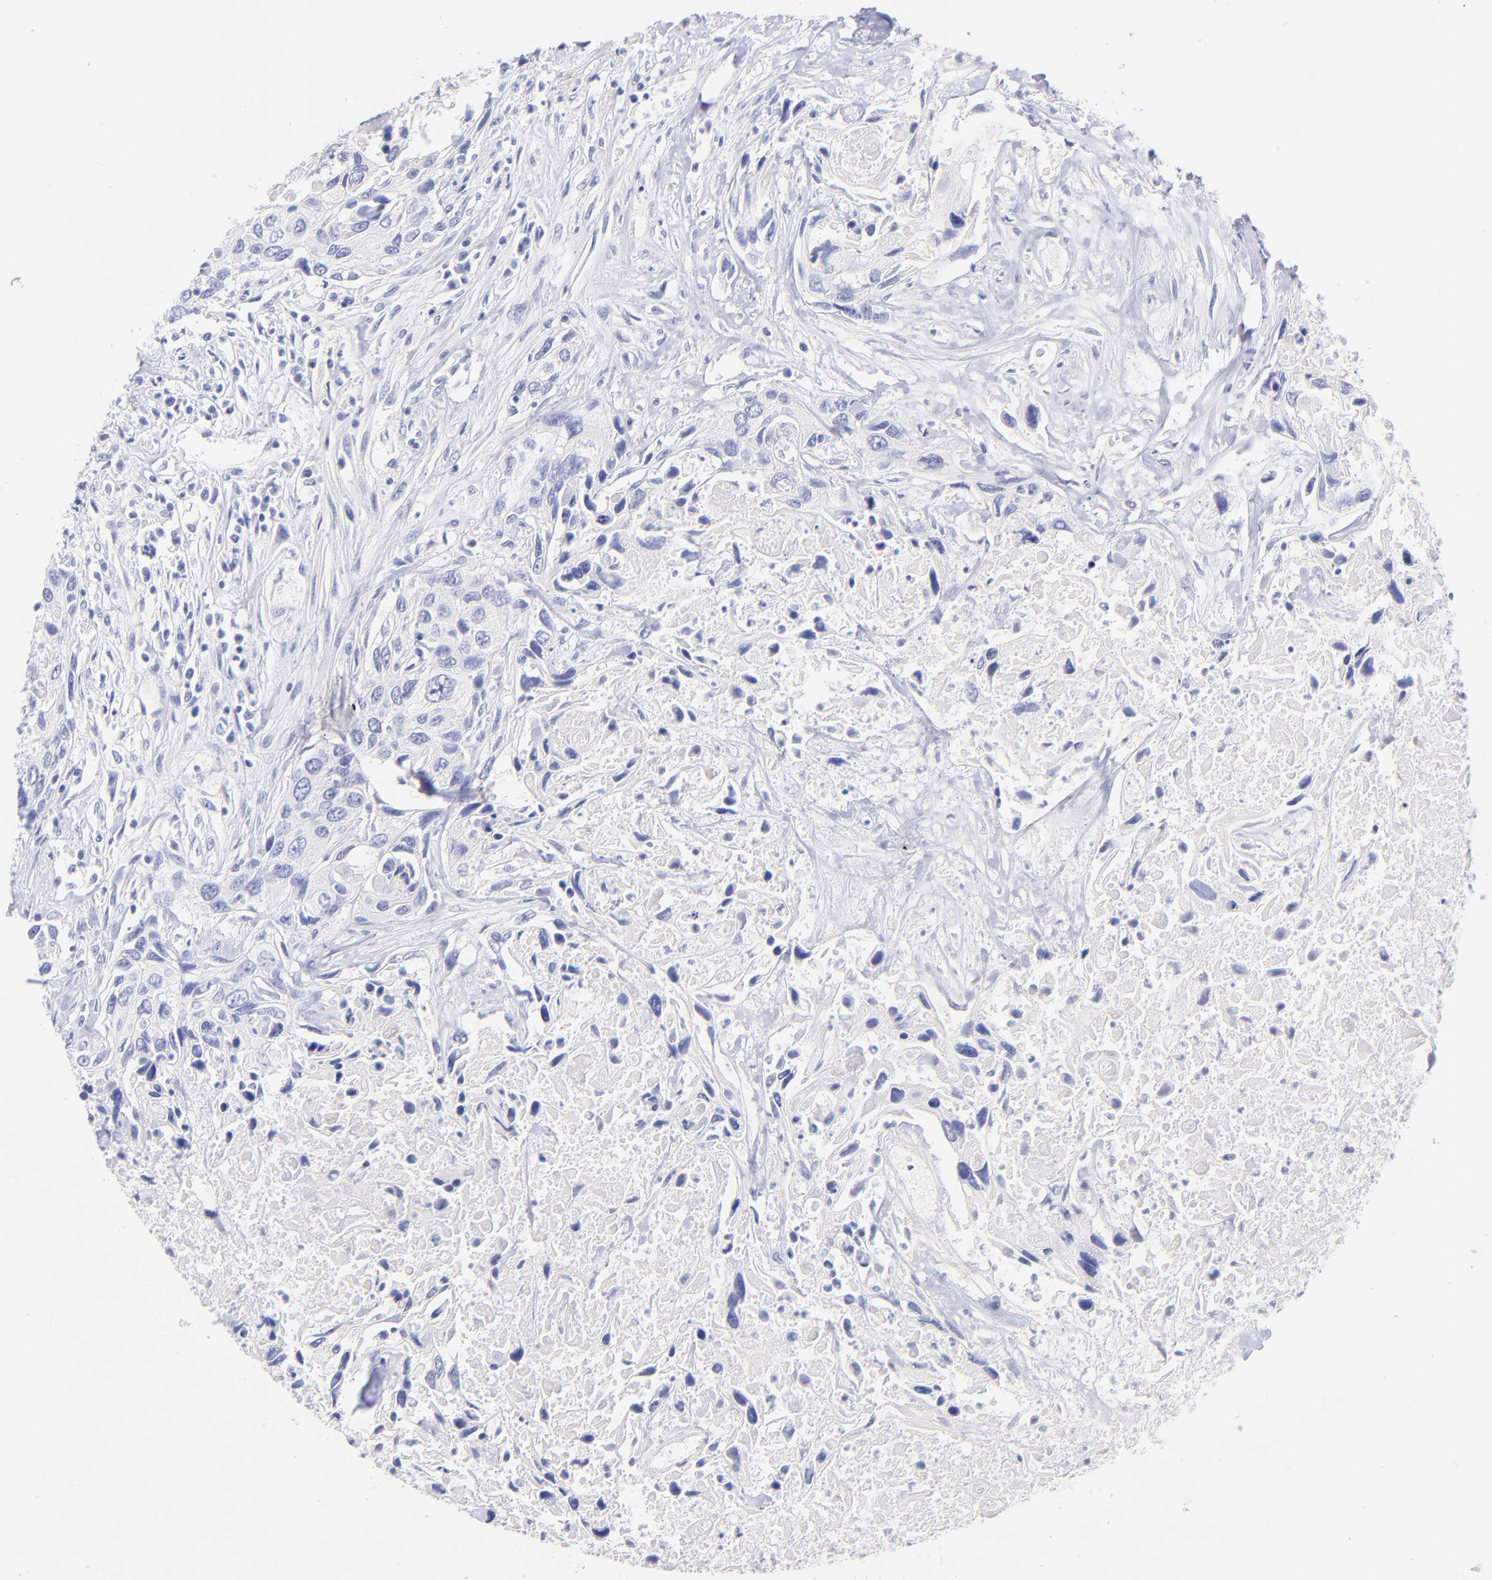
{"staining": {"intensity": "negative", "quantity": "none", "location": "none"}, "tissue": "urothelial cancer", "cell_type": "Tumor cells", "image_type": "cancer", "snomed": [{"axis": "morphology", "description": "Urothelial carcinoma, High grade"}, {"axis": "topography", "description": "Urinary bladder"}], "caption": "Urothelial carcinoma (high-grade) was stained to show a protein in brown. There is no significant staining in tumor cells.", "gene": "RAB3B", "patient": {"sex": "male", "age": 71}}